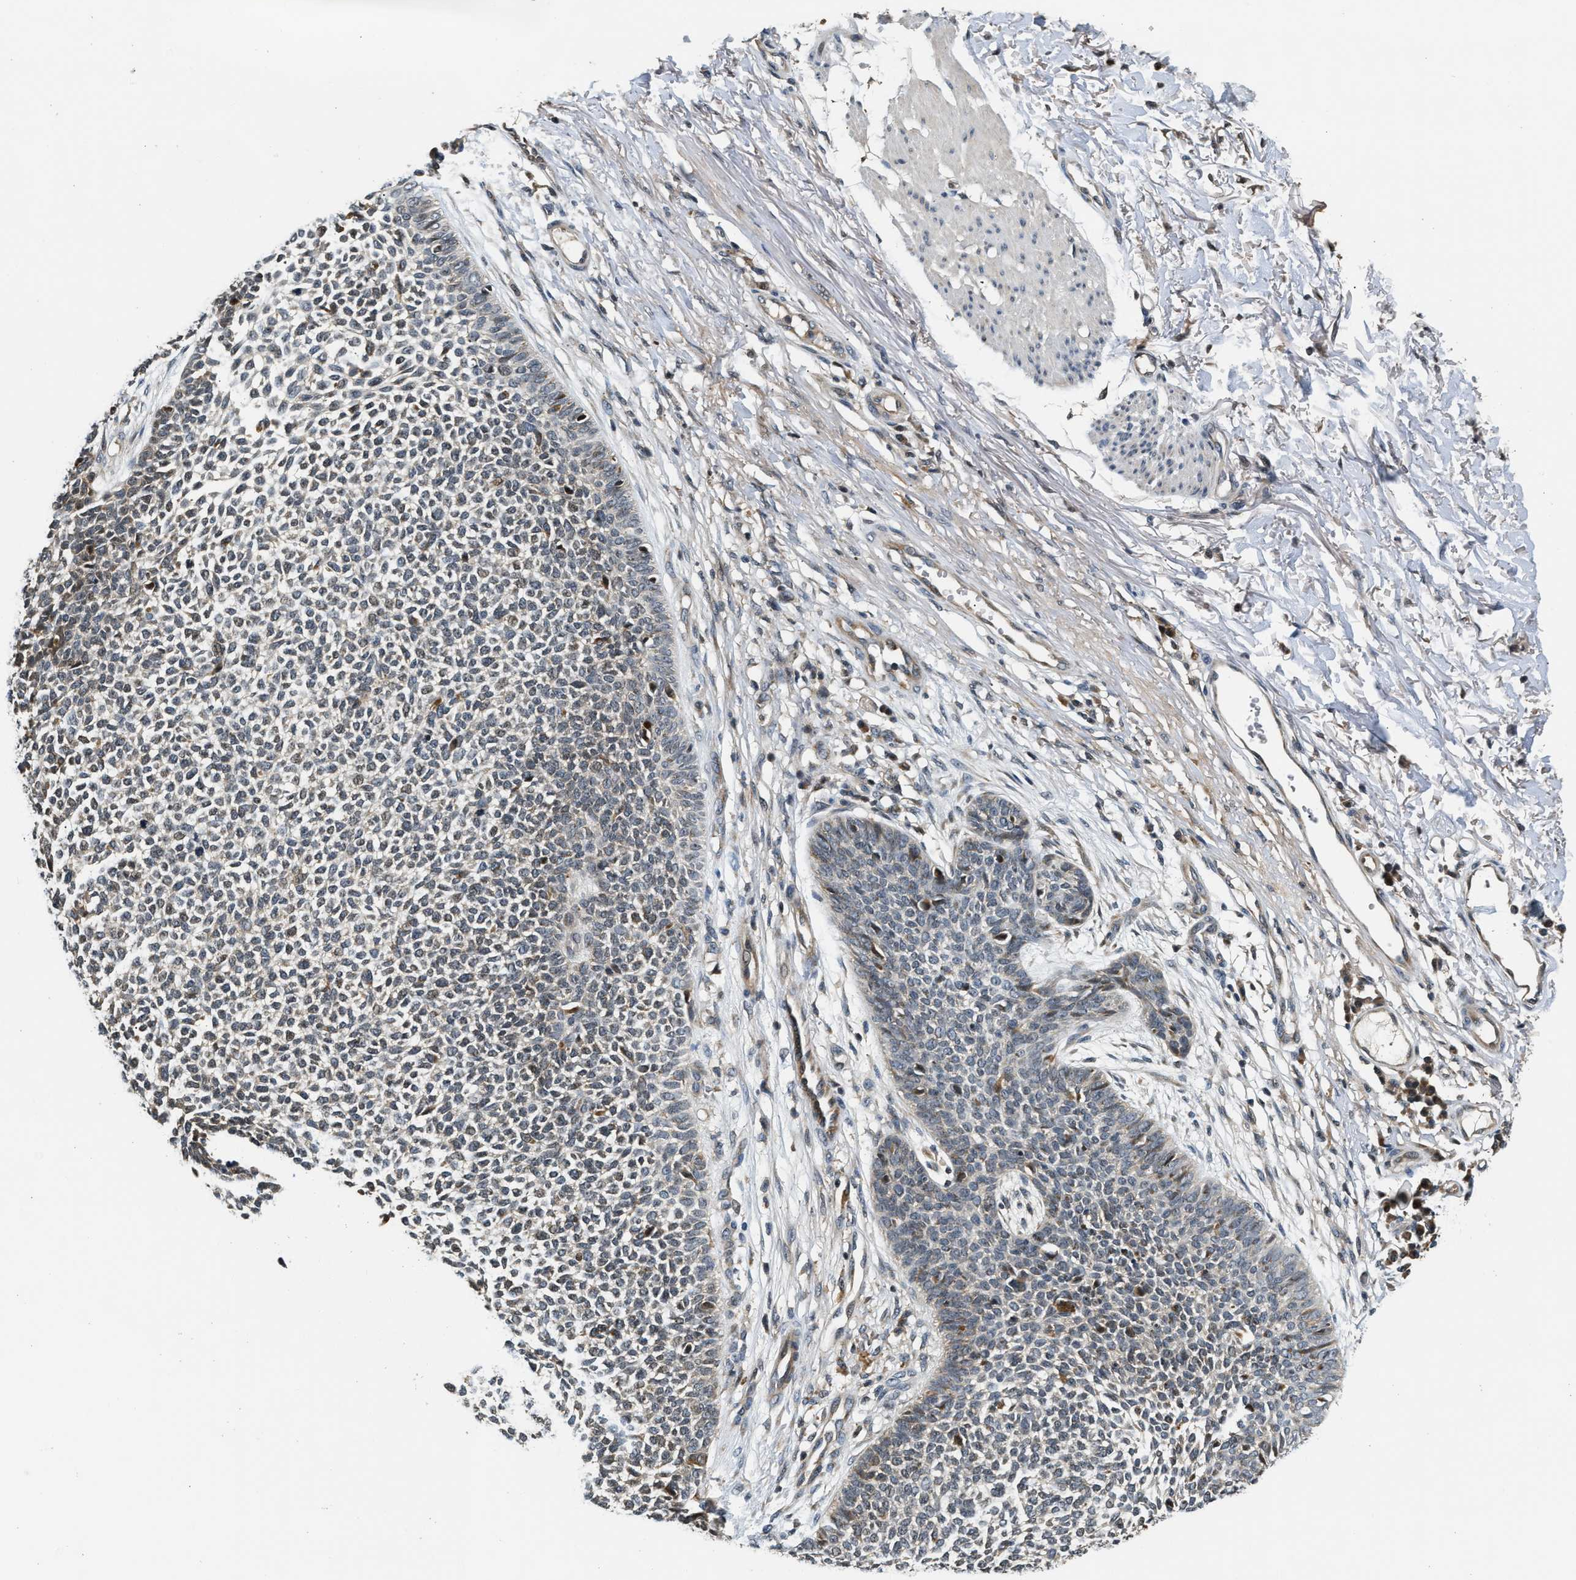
{"staining": {"intensity": "weak", "quantity": "<25%", "location": "cytoplasmic/membranous"}, "tissue": "skin cancer", "cell_type": "Tumor cells", "image_type": "cancer", "snomed": [{"axis": "morphology", "description": "Basal cell carcinoma"}, {"axis": "topography", "description": "Skin"}], "caption": "An image of skin cancer (basal cell carcinoma) stained for a protein reveals no brown staining in tumor cells.", "gene": "EXTL2", "patient": {"sex": "female", "age": 84}}